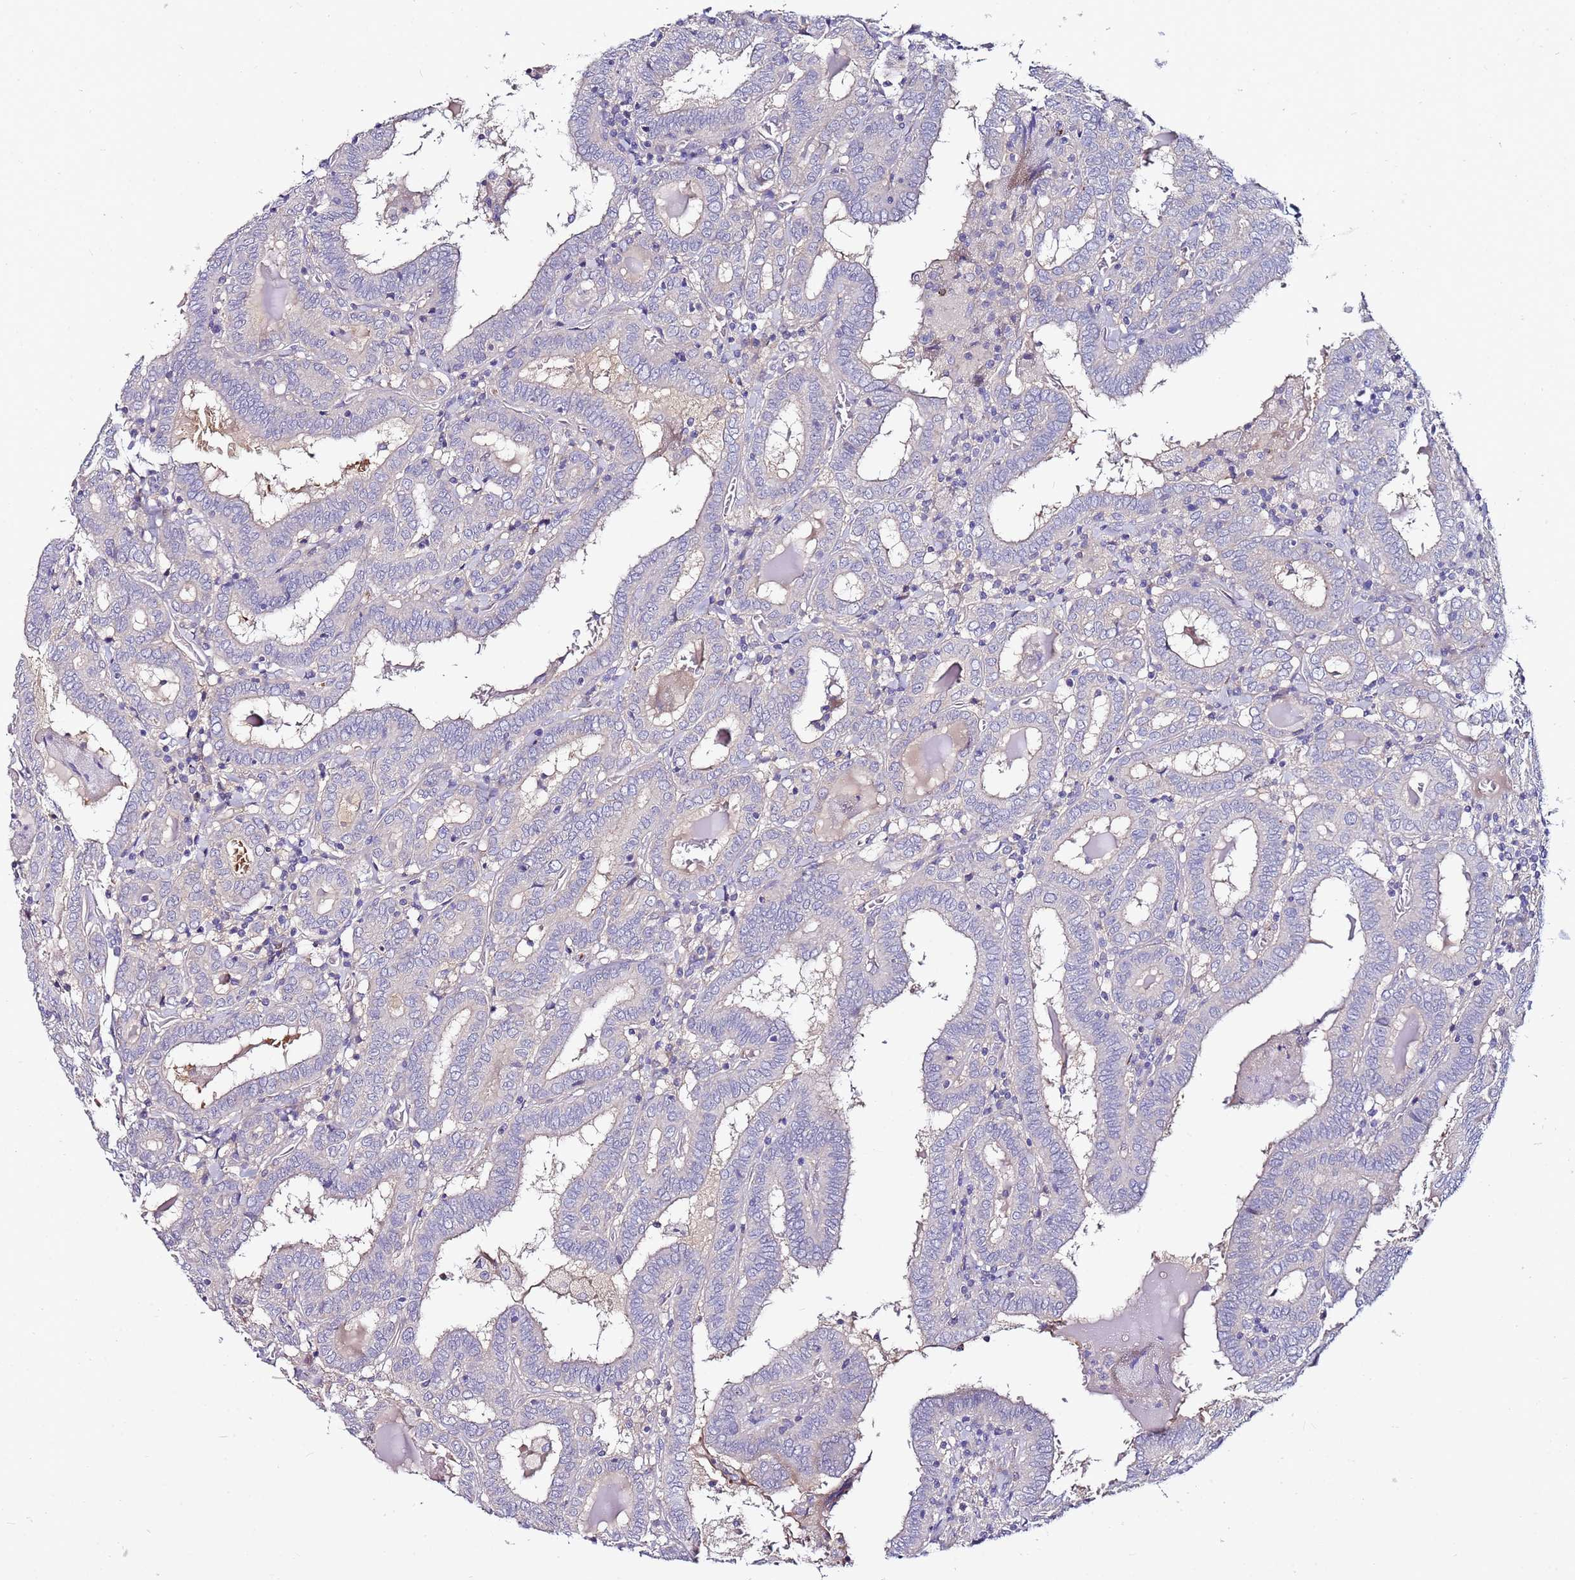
{"staining": {"intensity": "negative", "quantity": "none", "location": "none"}, "tissue": "thyroid cancer", "cell_type": "Tumor cells", "image_type": "cancer", "snomed": [{"axis": "morphology", "description": "Papillary adenocarcinoma, NOS"}, {"axis": "topography", "description": "Thyroid gland"}], "caption": "Human thyroid cancer stained for a protein using immunohistochemistry demonstrates no staining in tumor cells.", "gene": "SRRM5", "patient": {"sex": "female", "age": 72}}